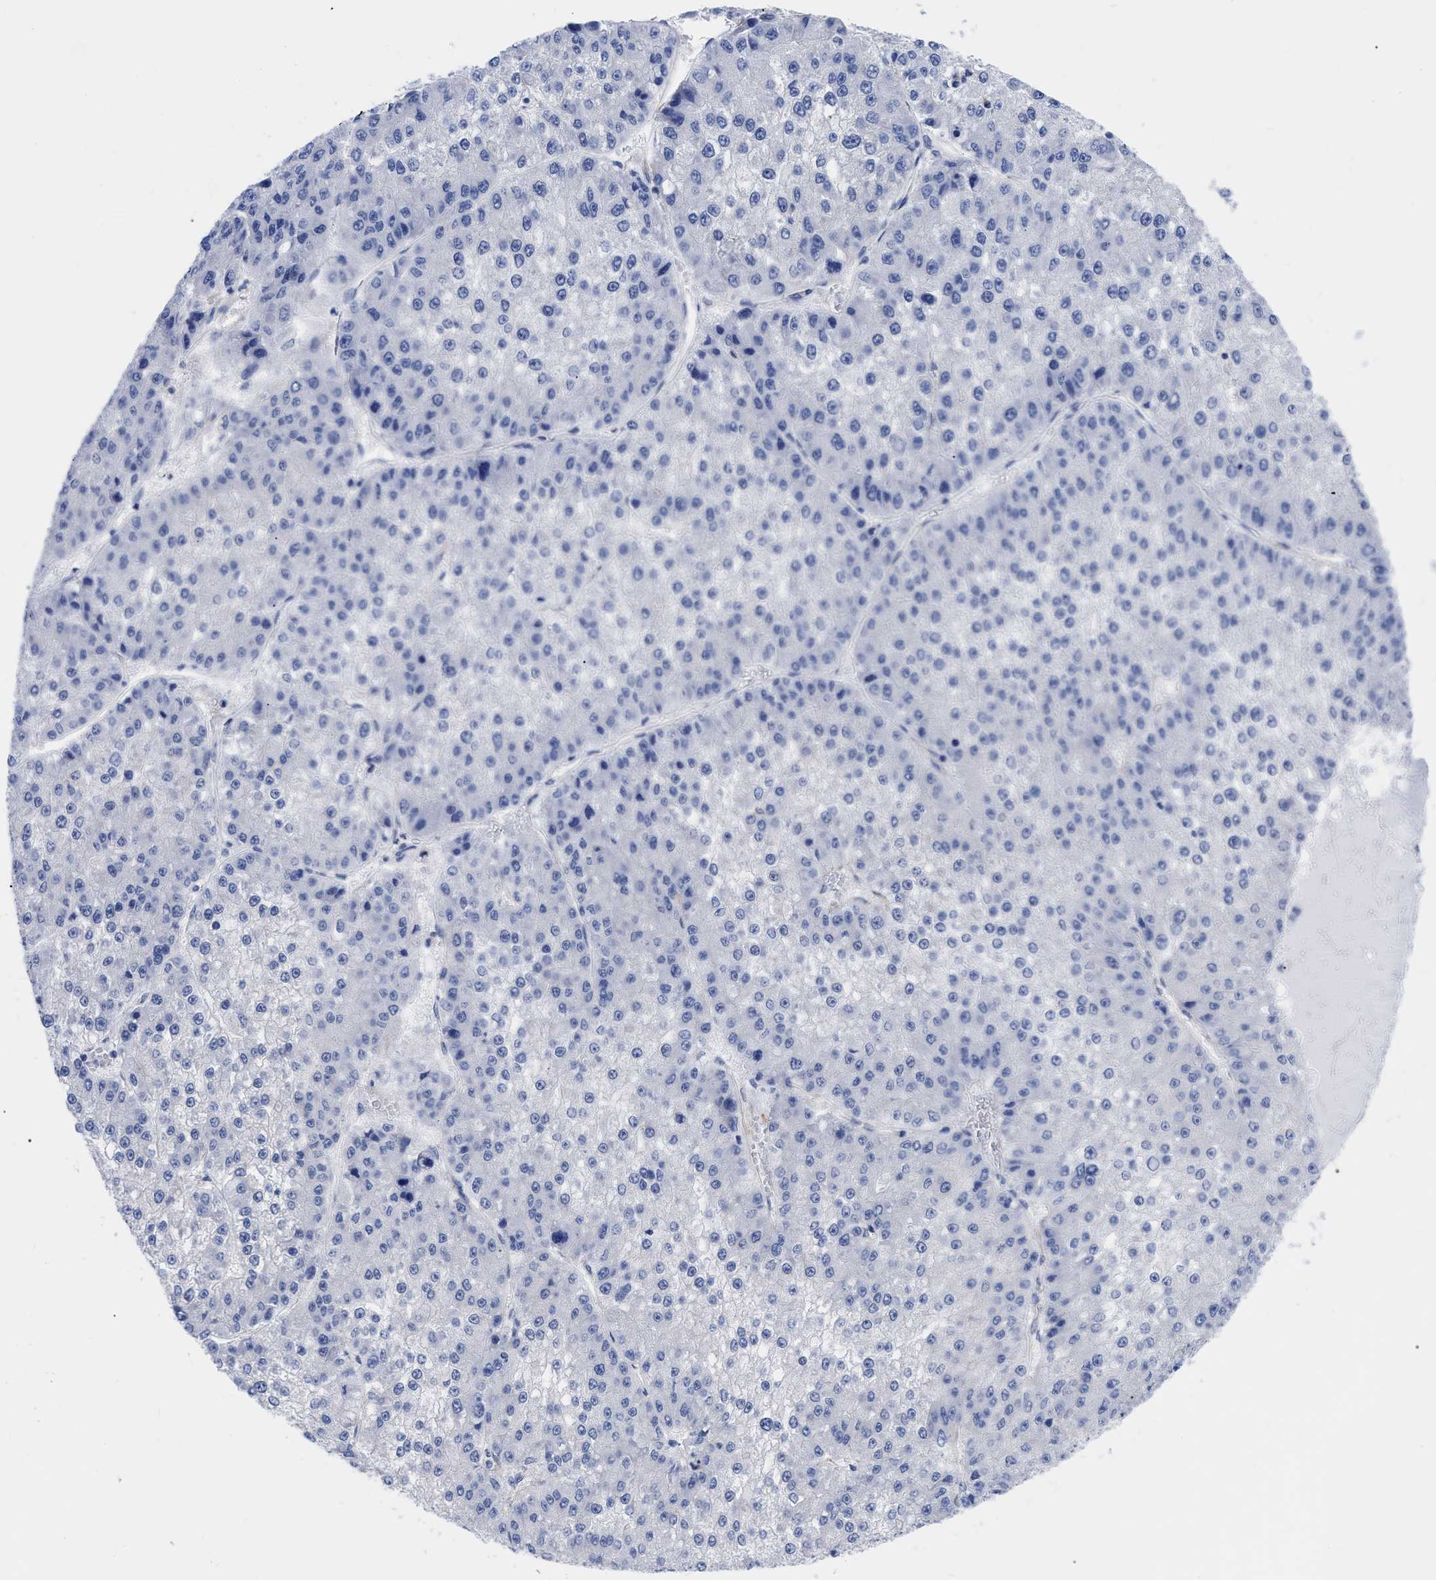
{"staining": {"intensity": "negative", "quantity": "none", "location": "none"}, "tissue": "liver cancer", "cell_type": "Tumor cells", "image_type": "cancer", "snomed": [{"axis": "morphology", "description": "Carcinoma, Hepatocellular, NOS"}, {"axis": "topography", "description": "Liver"}], "caption": "The photomicrograph reveals no significant staining in tumor cells of hepatocellular carcinoma (liver).", "gene": "IRAG2", "patient": {"sex": "female", "age": 73}}